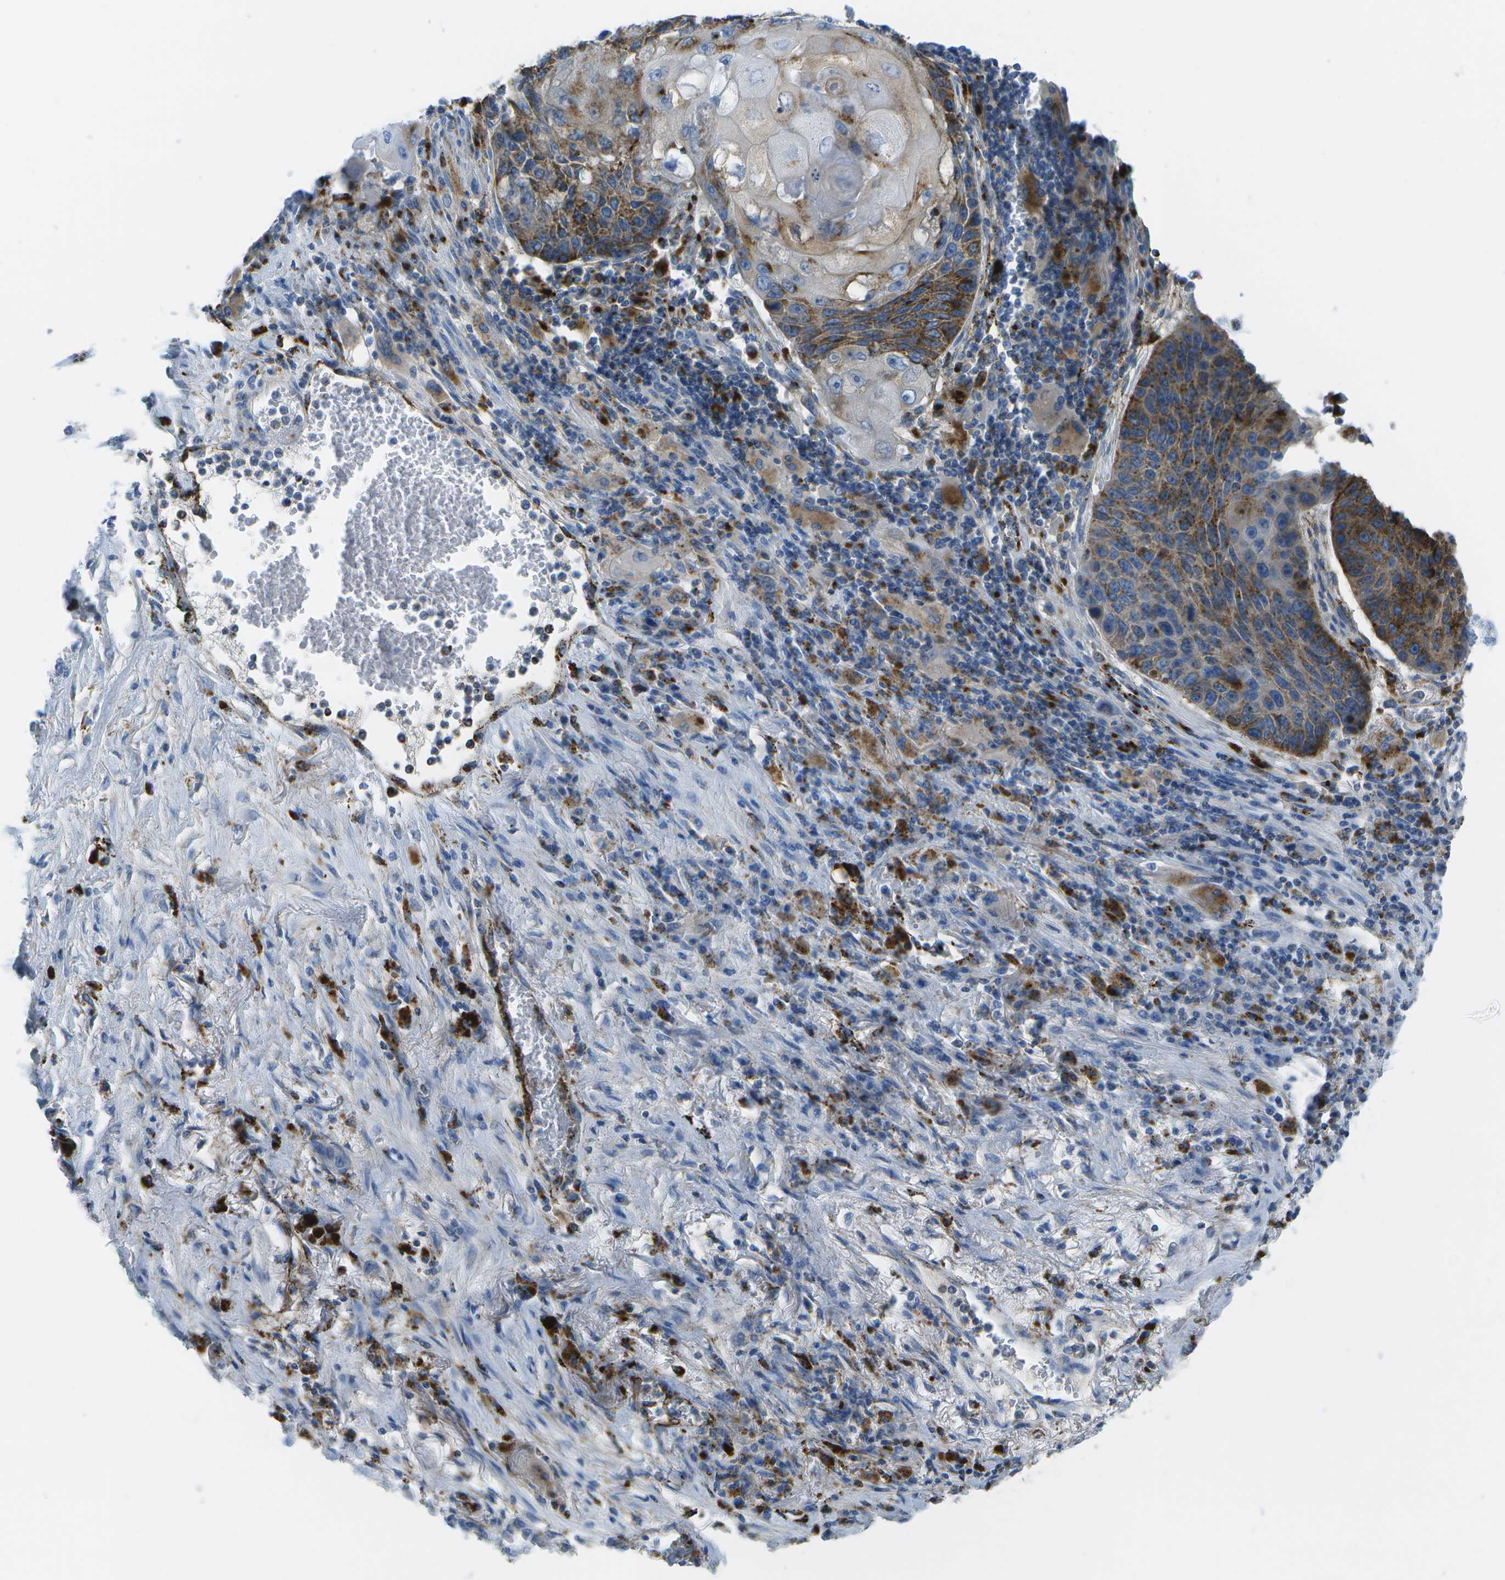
{"staining": {"intensity": "strong", "quantity": "25%-75%", "location": "cytoplasmic/membranous"}, "tissue": "lung cancer", "cell_type": "Tumor cells", "image_type": "cancer", "snomed": [{"axis": "morphology", "description": "Squamous cell carcinoma, NOS"}, {"axis": "topography", "description": "Lung"}], "caption": "Immunohistochemistry (IHC) (DAB) staining of human lung squamous cell carcinoma shows strong cytoplasmic/membranous protein positivity in approximately 25%-75% of tumor cells.", "gene": "PRCP", "patient": {"sex": "male", "age": 61}}